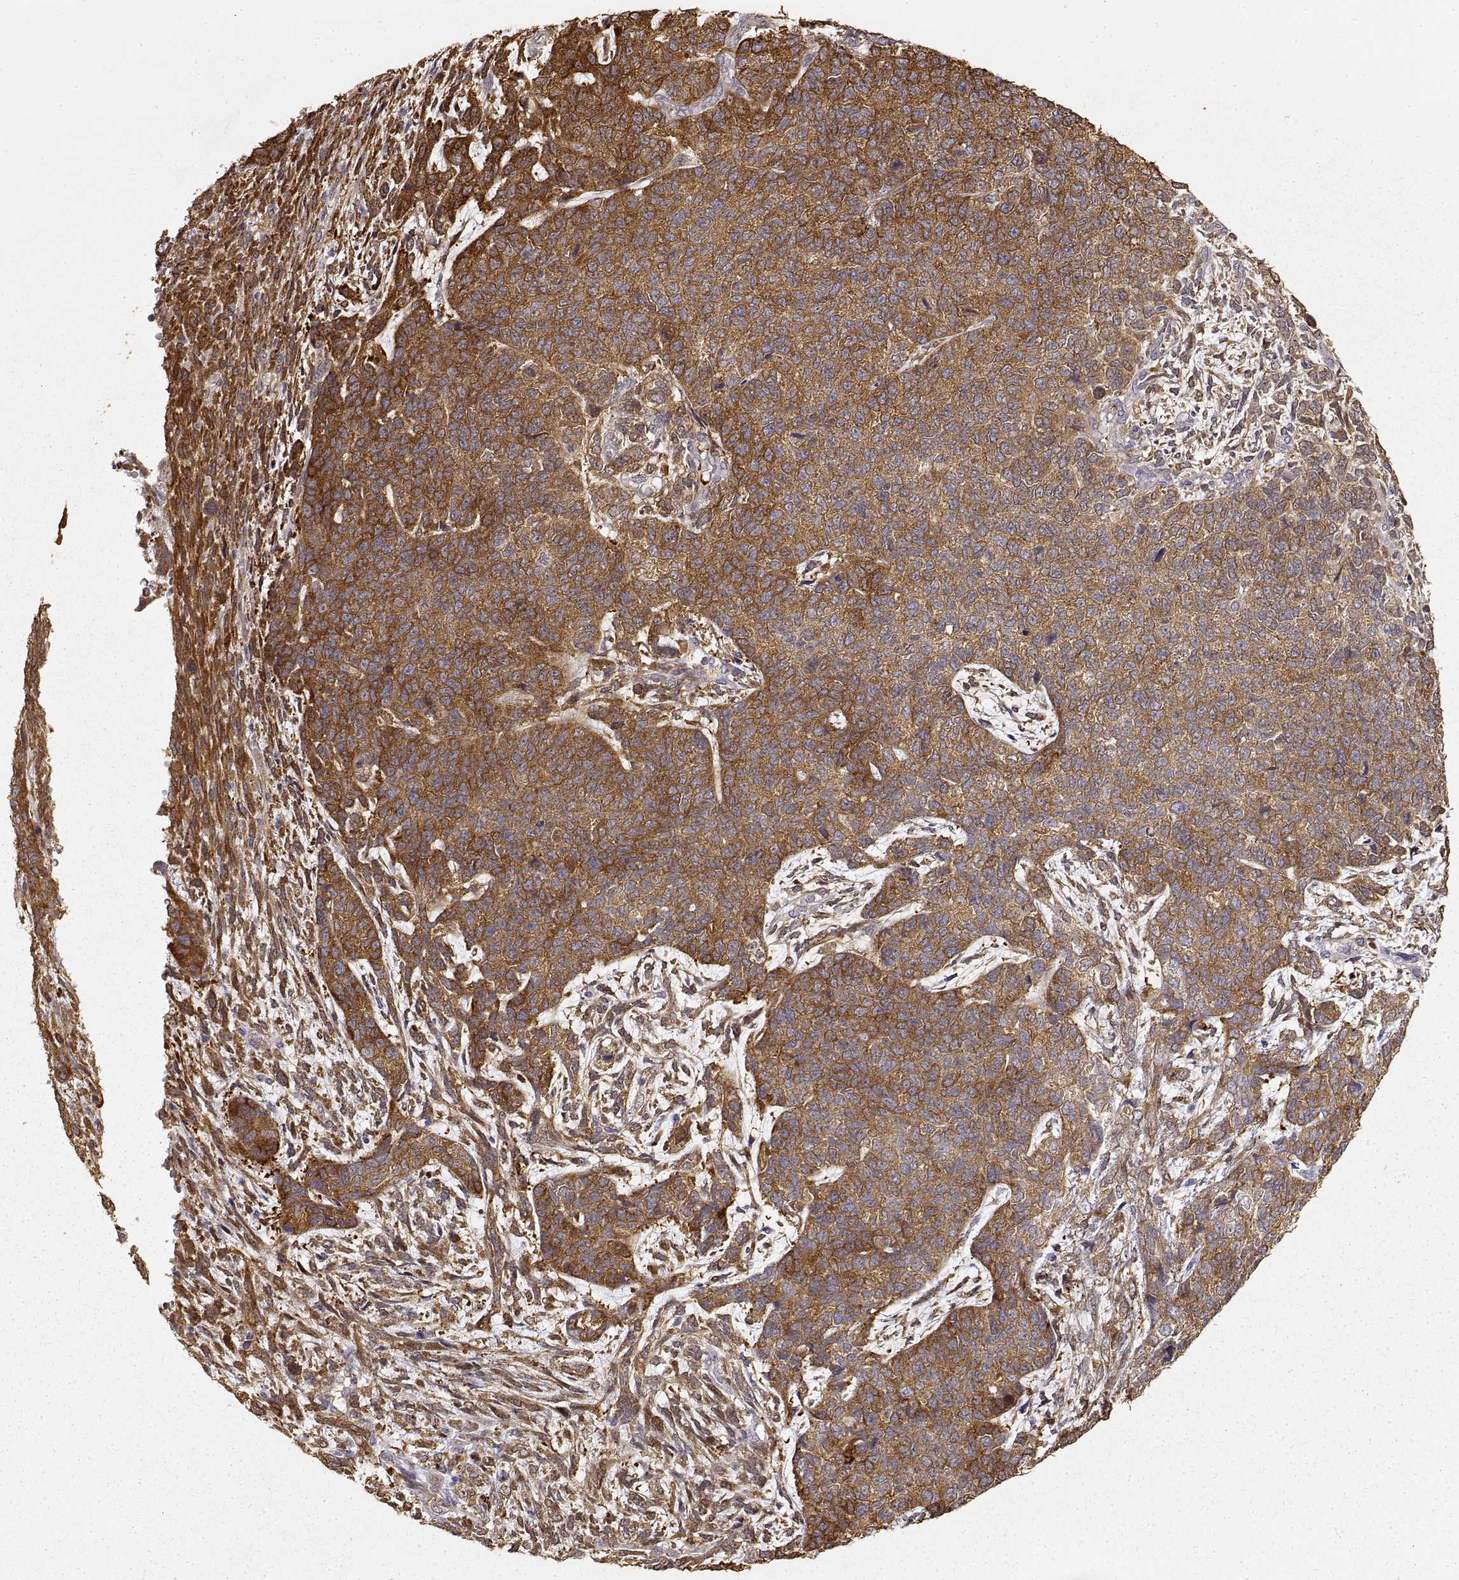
{"staining": {"intensity": "strong", "quantity": ">75%", "location": "cytoplasmic/membranous"}, "tissue": "cervical cancer", "cell_type": "Tumor cells", "image_type": "cancer", "snomed": [{"axis": "morphology", "description": "Squamous cell carcinoma, NOS"}, {"axis": "topography", "description": "Cervix"}], "caption": "Protein expression analysis of human cervical squamous cell carcinoma reveals strong cytoplasmic/membranous expression in about >75% of tumor cells.", "gene": "HSP90AB1", "patient": {"sex": "female", "age": 63}}